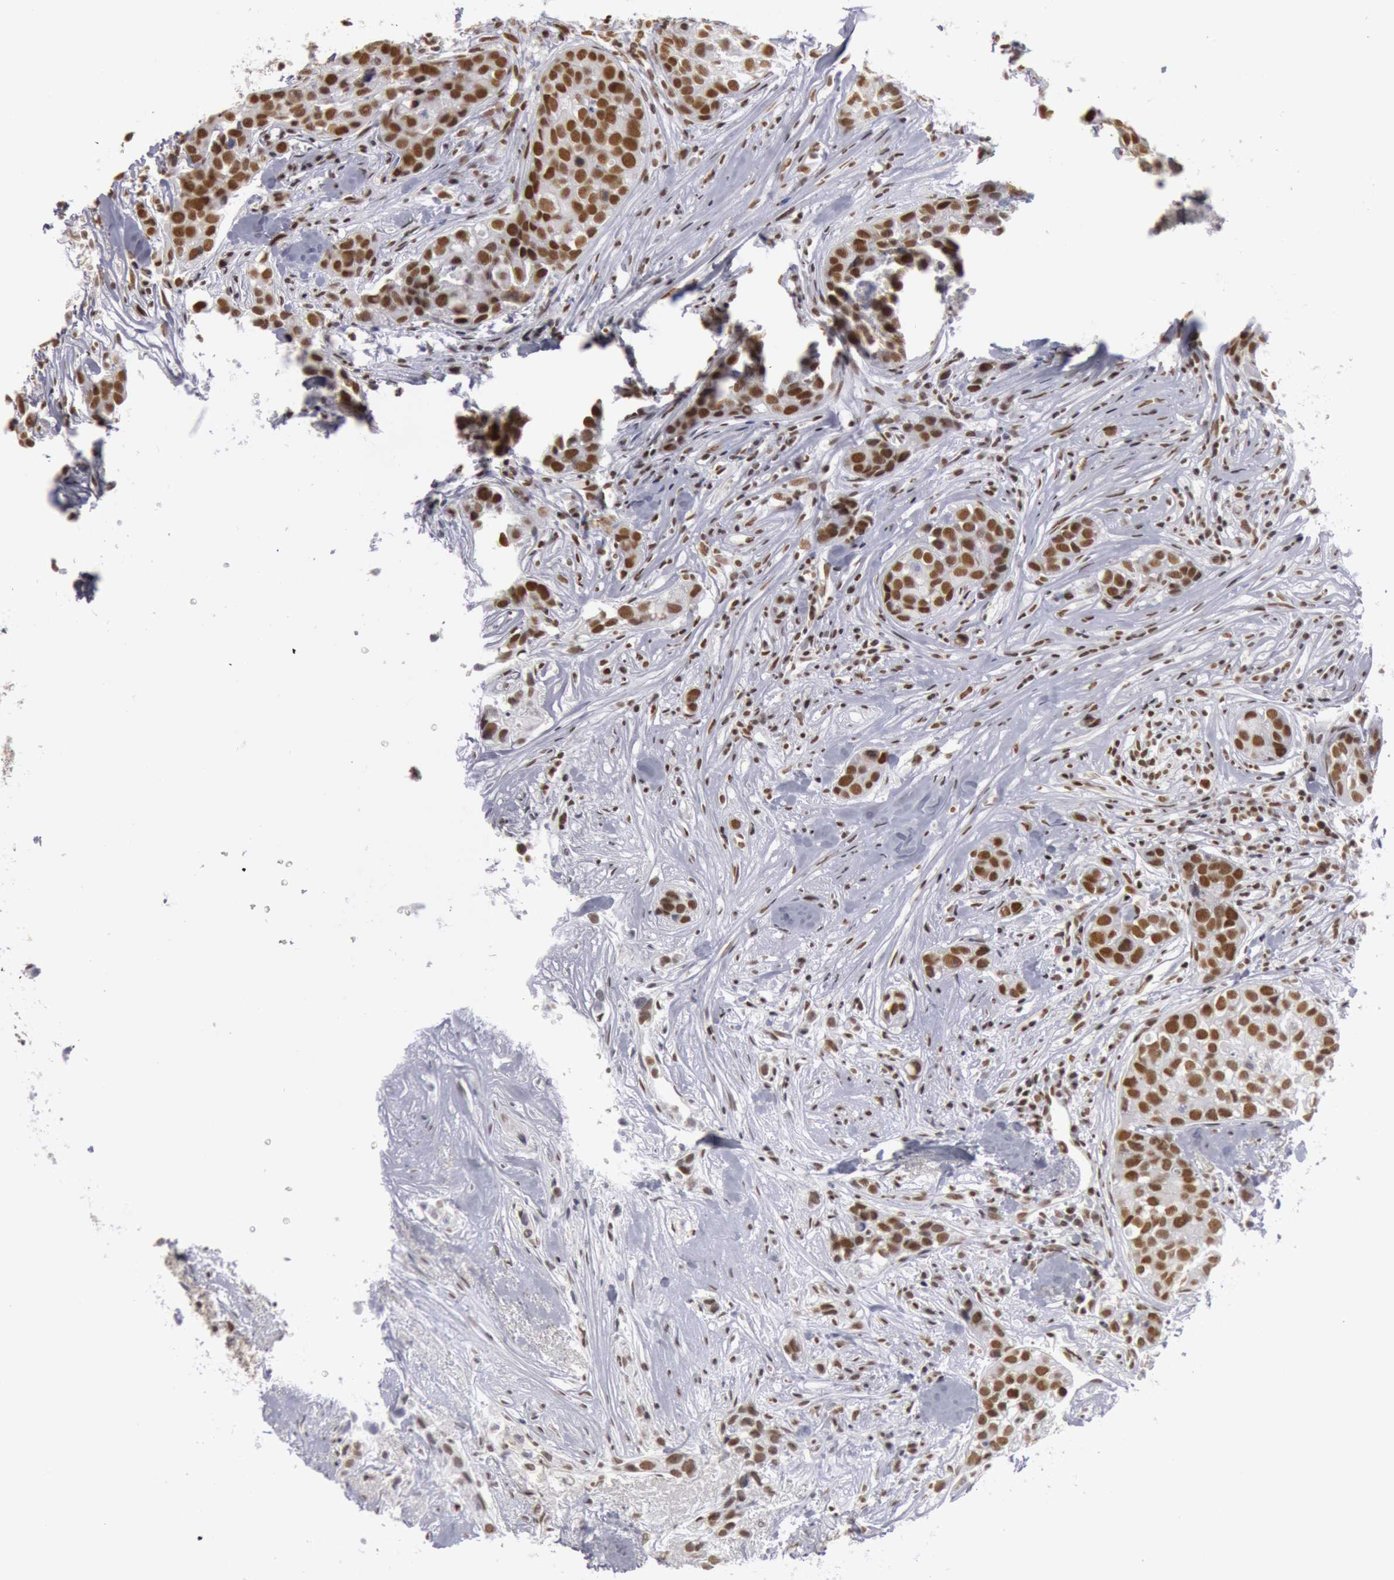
{"staining": {"intensity": "strong", "quantity": ">75%", "location": "nuclear"}, "tissue": "breast cancer", "cell_type": "Tumor cells", "image_type": "cancer", "snomed": [{"axis": "morphology", "description": "Duct carcinoma"}, {"axis": "topography", "description": "Breast"}], "caption": "Immunohistochemical staining of human breast cancer (invasive ductal carcinoma) displays high levels of strong nuclear staining in approximately >75% of tumor cells.", "gene": "ESS2", "patient": {"sex": "female", "age": 91}}